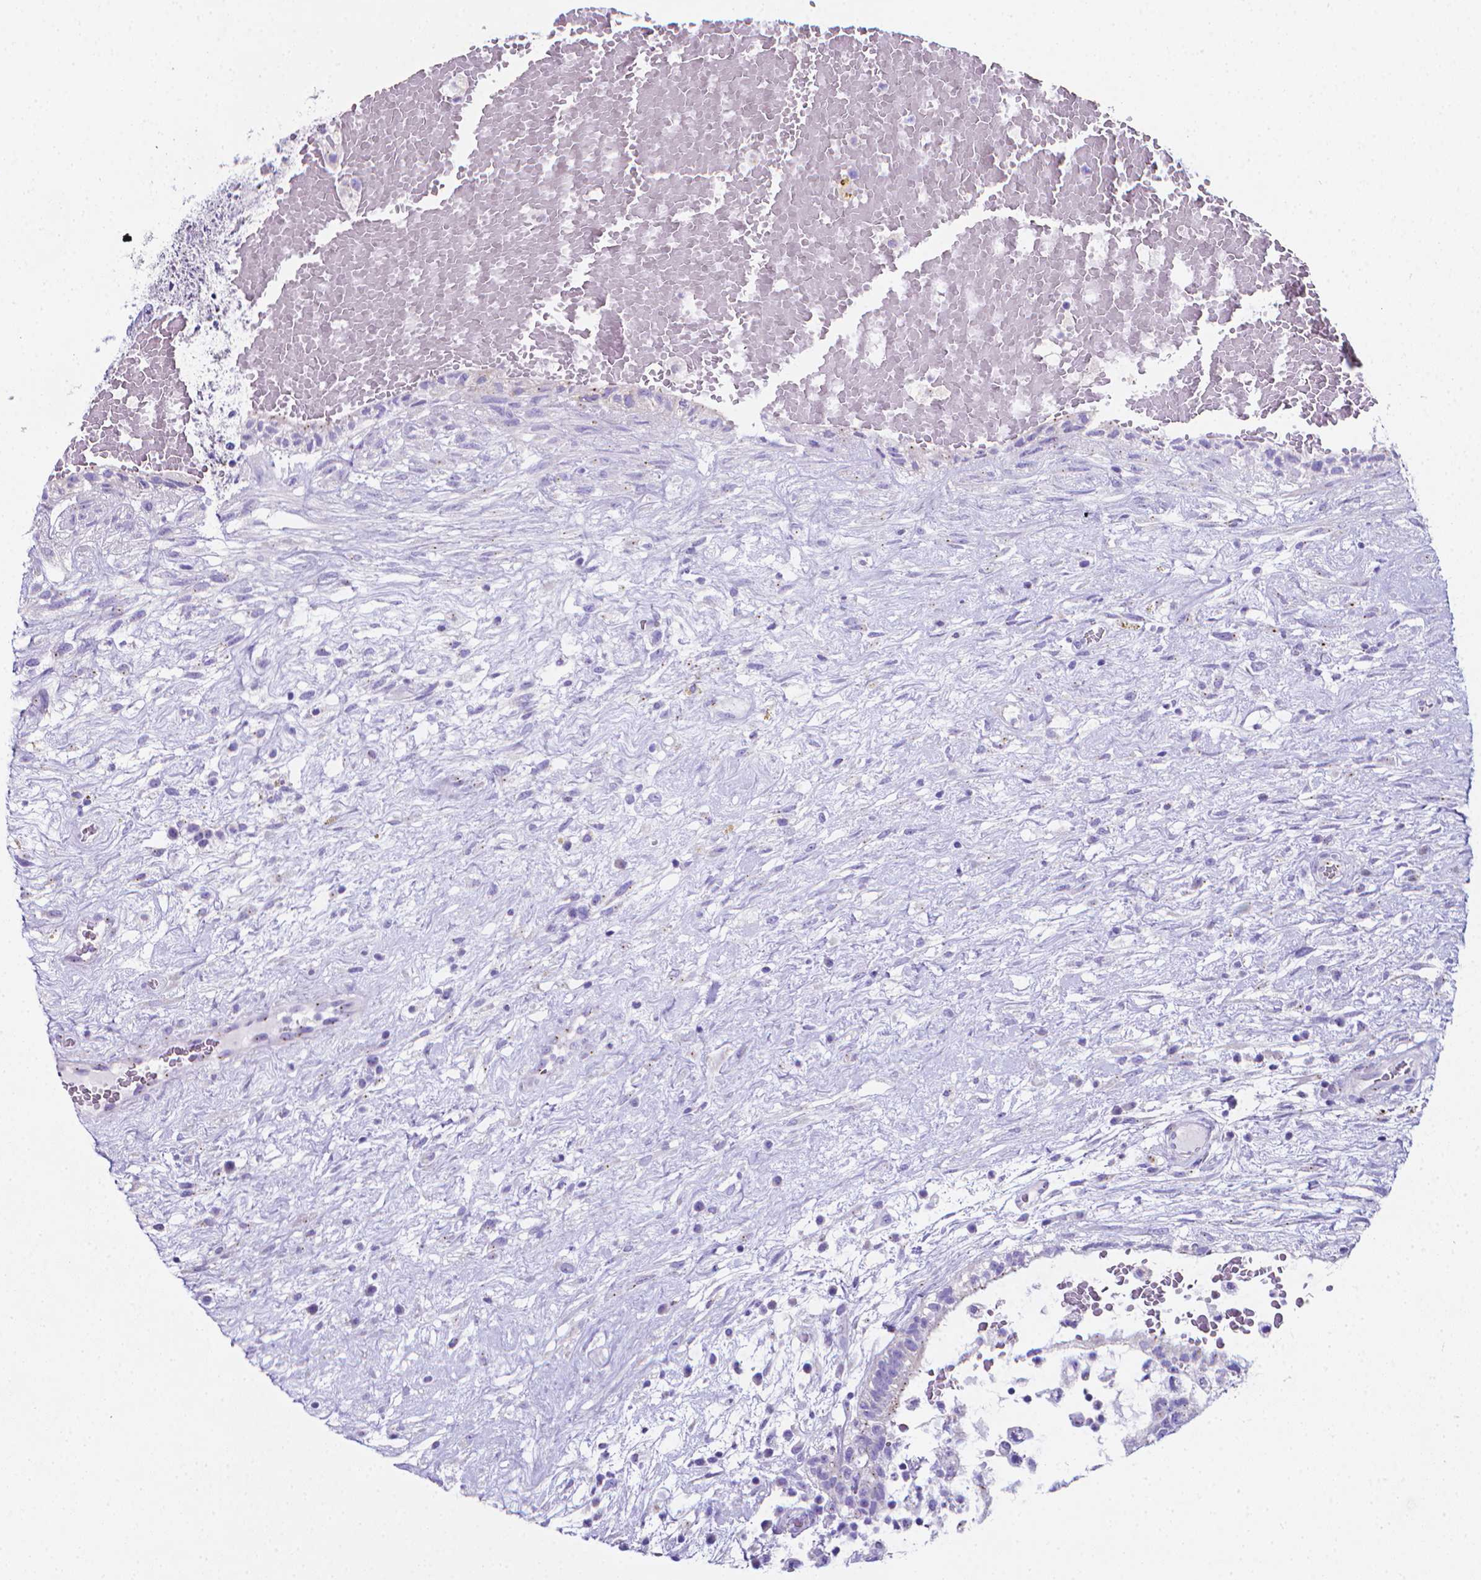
{"staining": {"intensity": "negative", "quantity": "none", "location": "none"}, "tissue": "testis cancer", "cell_type": "Tumor cells", "image_type": "cancer", "snomed": [{"axis": "morphology", "description": "Normal tissue, NOS"}, {"axis": "morphology", "description": "Carcinoma, Embryonal, NOS"}, {"axis": "topography", "description": "Testis"}], "caption": "IHC of human testis cancer exhibits no expression in tumor cells.", "gene": "LRRC73", "patient": {"sex": "male", "age": 32}}